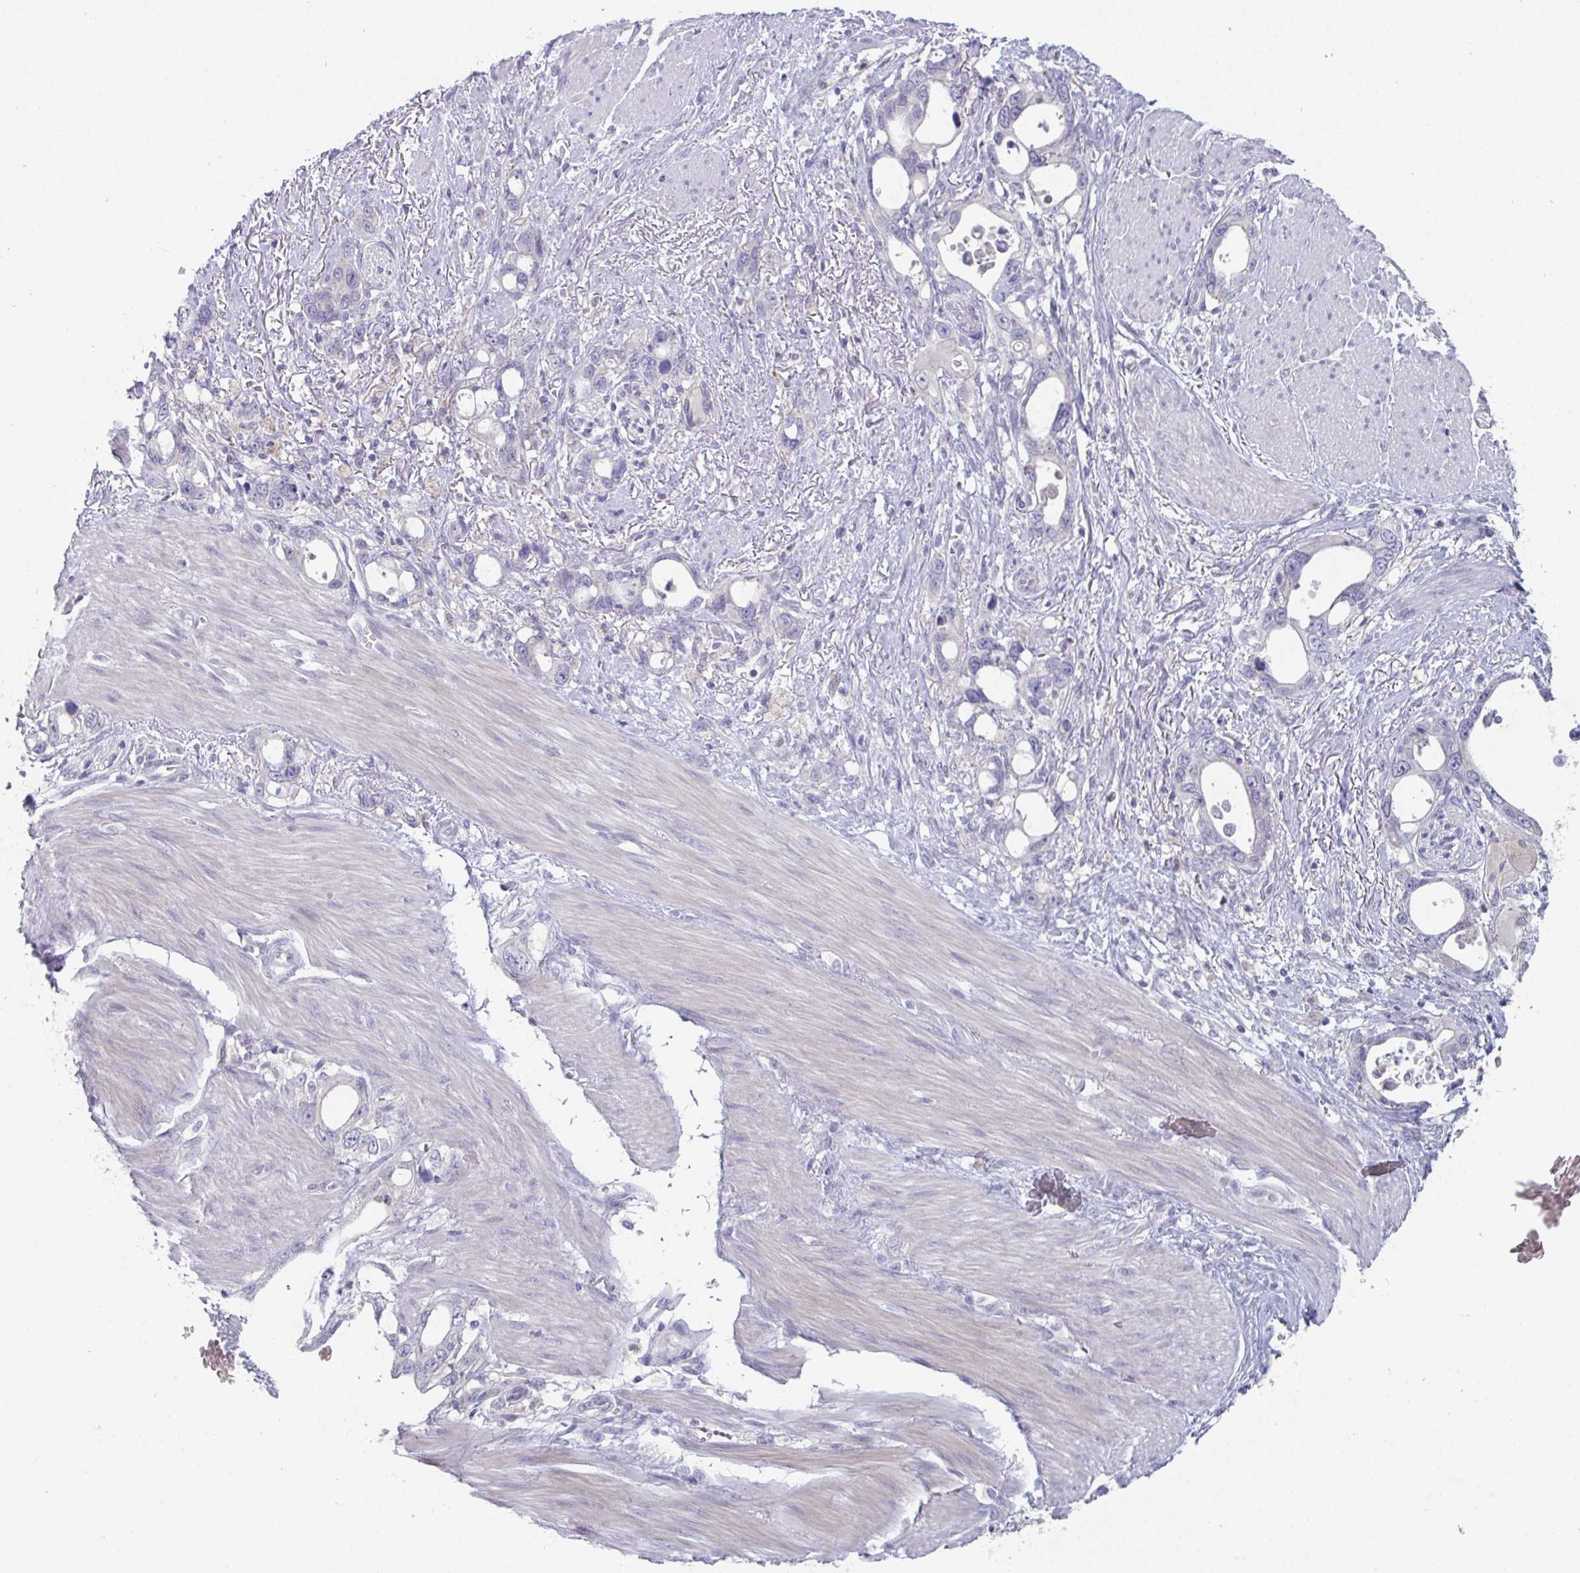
{"staining": {"intensity": "negative", "quantity": "none", "location": "none"}, "tissue": "stomach cancer", "cell_type": "Tumor cells", "image_type": "cancer", "snomed": [{"axis": "morphology", "description": "Adenocarcinoma, NOS"}, {"axis": "topography", "description": "Stomach, upper"}], "caption": "Adenocarcinoma (stomach) was stained to show a protein in brown. There is no significant expression in tumor cells.", "gene": "PTPRD", "patient": {"sex": "male", "age": 74}}